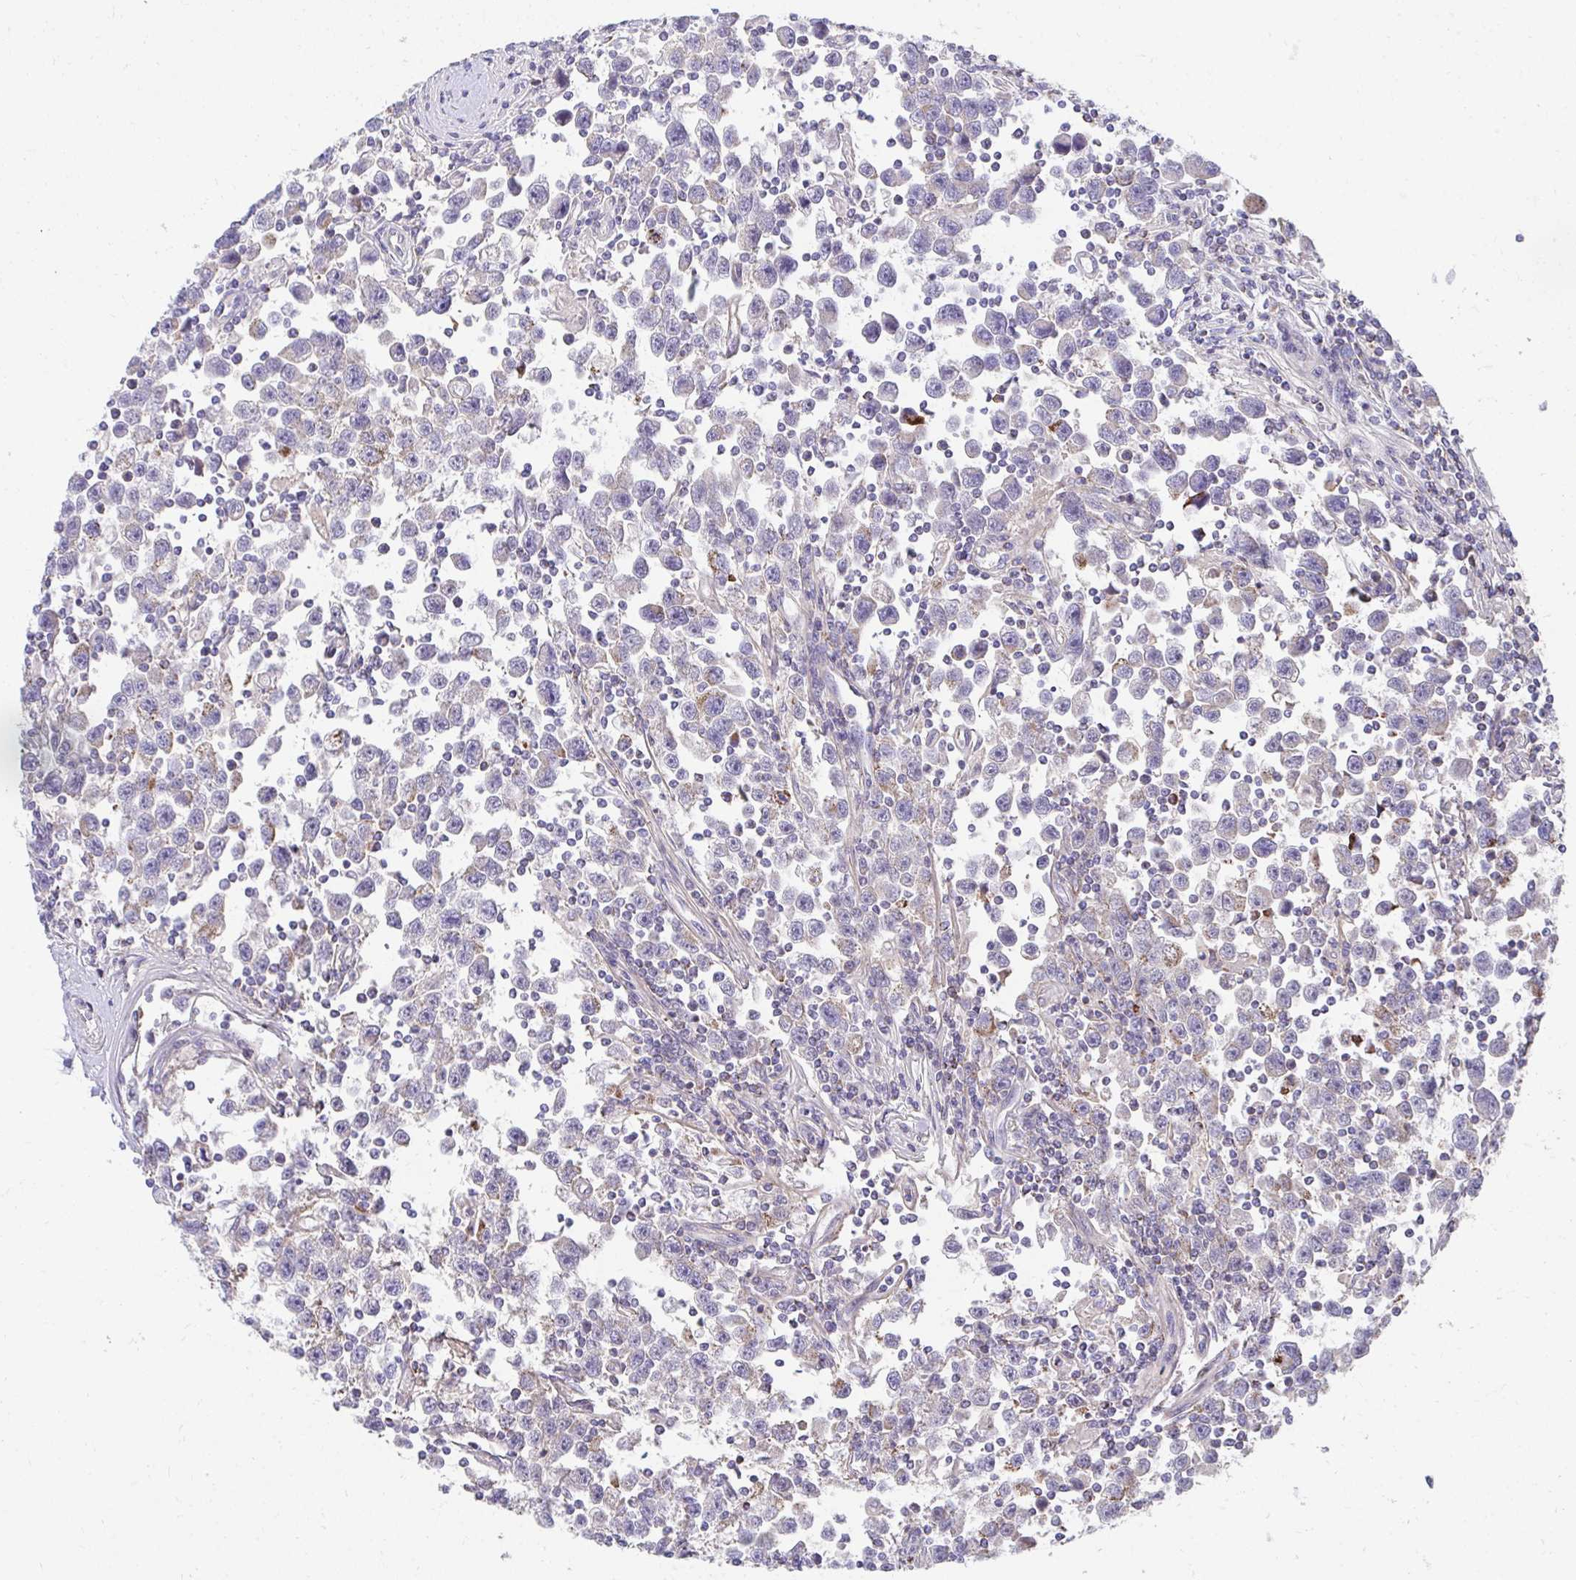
{"staining": {"intensity": "strong", "quantity": "25%-75%", "location": "cytoplasmic/membranous"}, "tissue": "testis cancer", "cell_type": "Tumor cells", "image_type": "cancer", "snomed": [{"axis": "morphology", "description": "Seminoma, NOS"}, {"axis": "topography", "description": "Testis"}], "caption": "Immunohistochemistry staining of testis cancer, which shows high levels of strong cytoplasmic/membranous staining in about 25%-75% of tumor cells indicating strong cytoplasmic/membranous protein positivity. The staining was performed using DAB (3,3'-diaminobenzidine) (brown) for protein detection and nuclei were counterstained in hematoxylin (blue).", "gene": "PRRG3", "patient": {"sex": "male", "age": 31}}